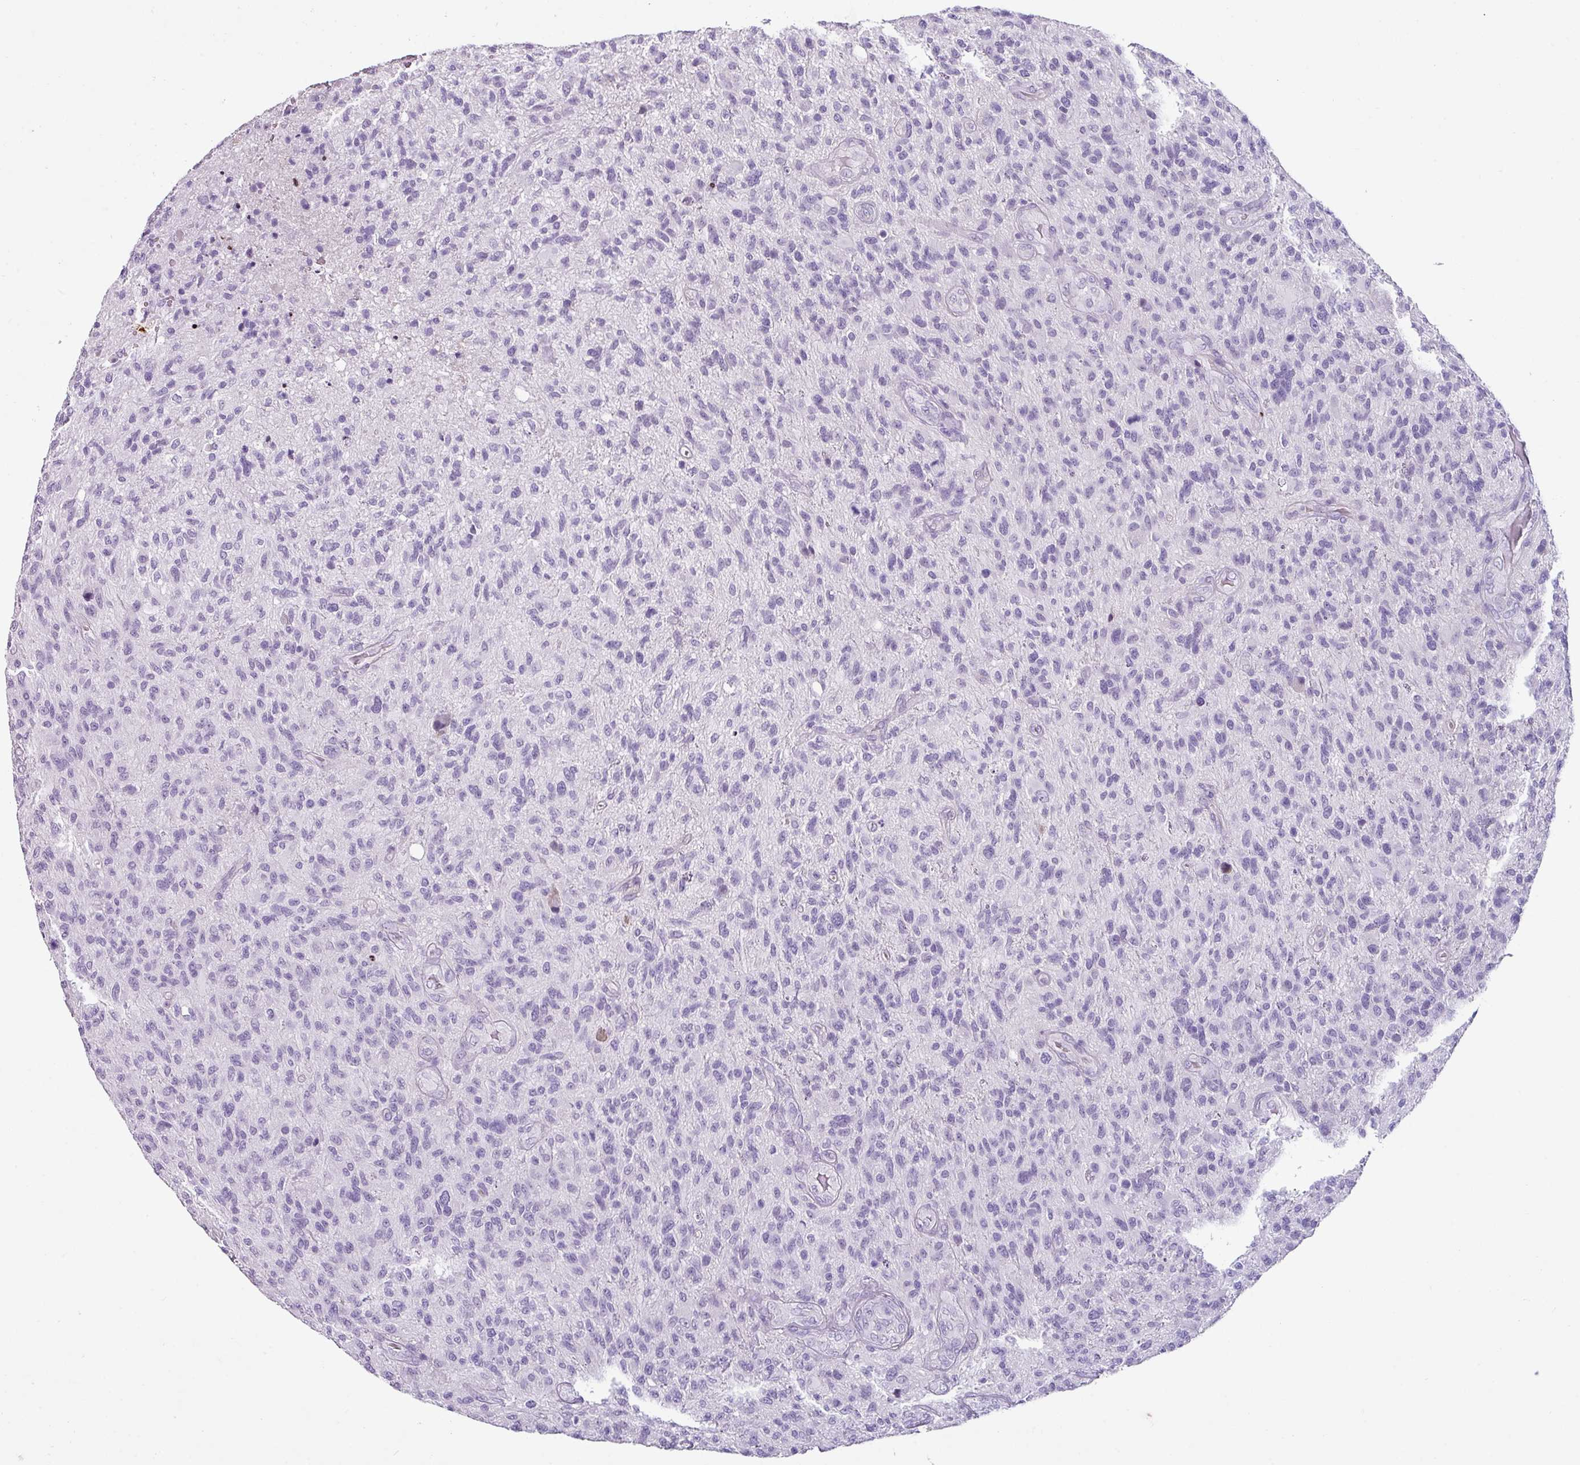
{"staining": {"intensity": "negative", "quantity": "none", "location": "none"}, "tissue": "glioma", "cell_type": "Tumor cells", "image_type": "cancer", "snomed": [{"axis": "morphology", "description": "Glioma, malignant, High grade"}, {"axis": "topography", "description": "Brain"}], "caption": "The image demonstrates no staining of tumor cells in malignant glioma (high-grade).", "gene": "TRA2A", "patient": {"sex": "male", "age": 47}}